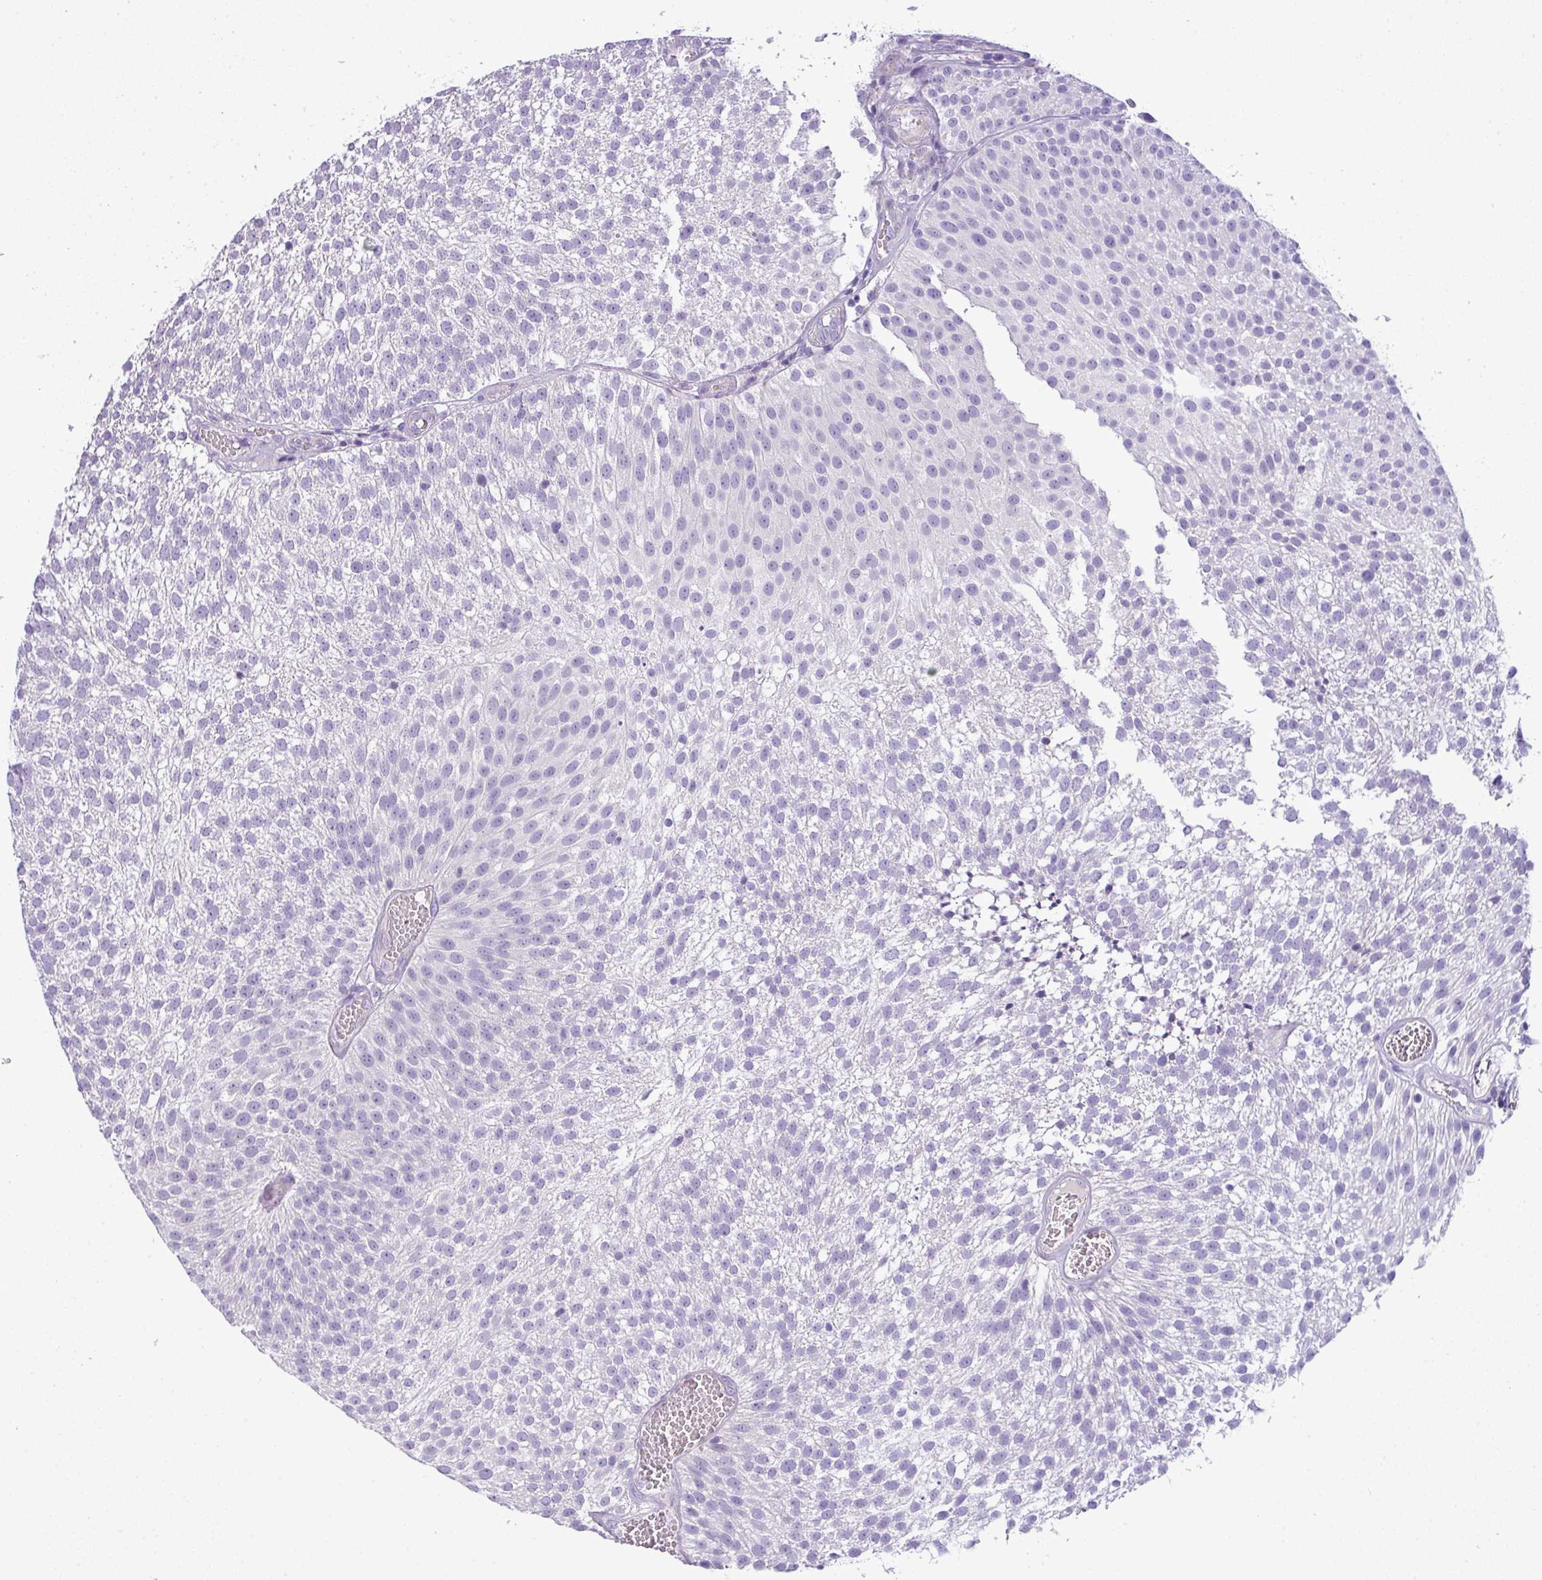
{"staining": {"intensity": "negative", "quantity": "none", "location": "none"}, "tissue": "urothelial cancer", "cell_type": "Tumor cells", "image_type": "cancer", "snomed": [{"axis": "morphology", "description": "Urothelial carcinoma, Low grade"}, {"axis": "topography", "description": "Urinary bladder"}], "caption": "An immunohistochemistry image of urothelial cancer is shown. There is no staining in tumor cells of urothelial cancer.", "gene": "ENSG00000273748", "patient": {"sex": "female", "age": 79}}